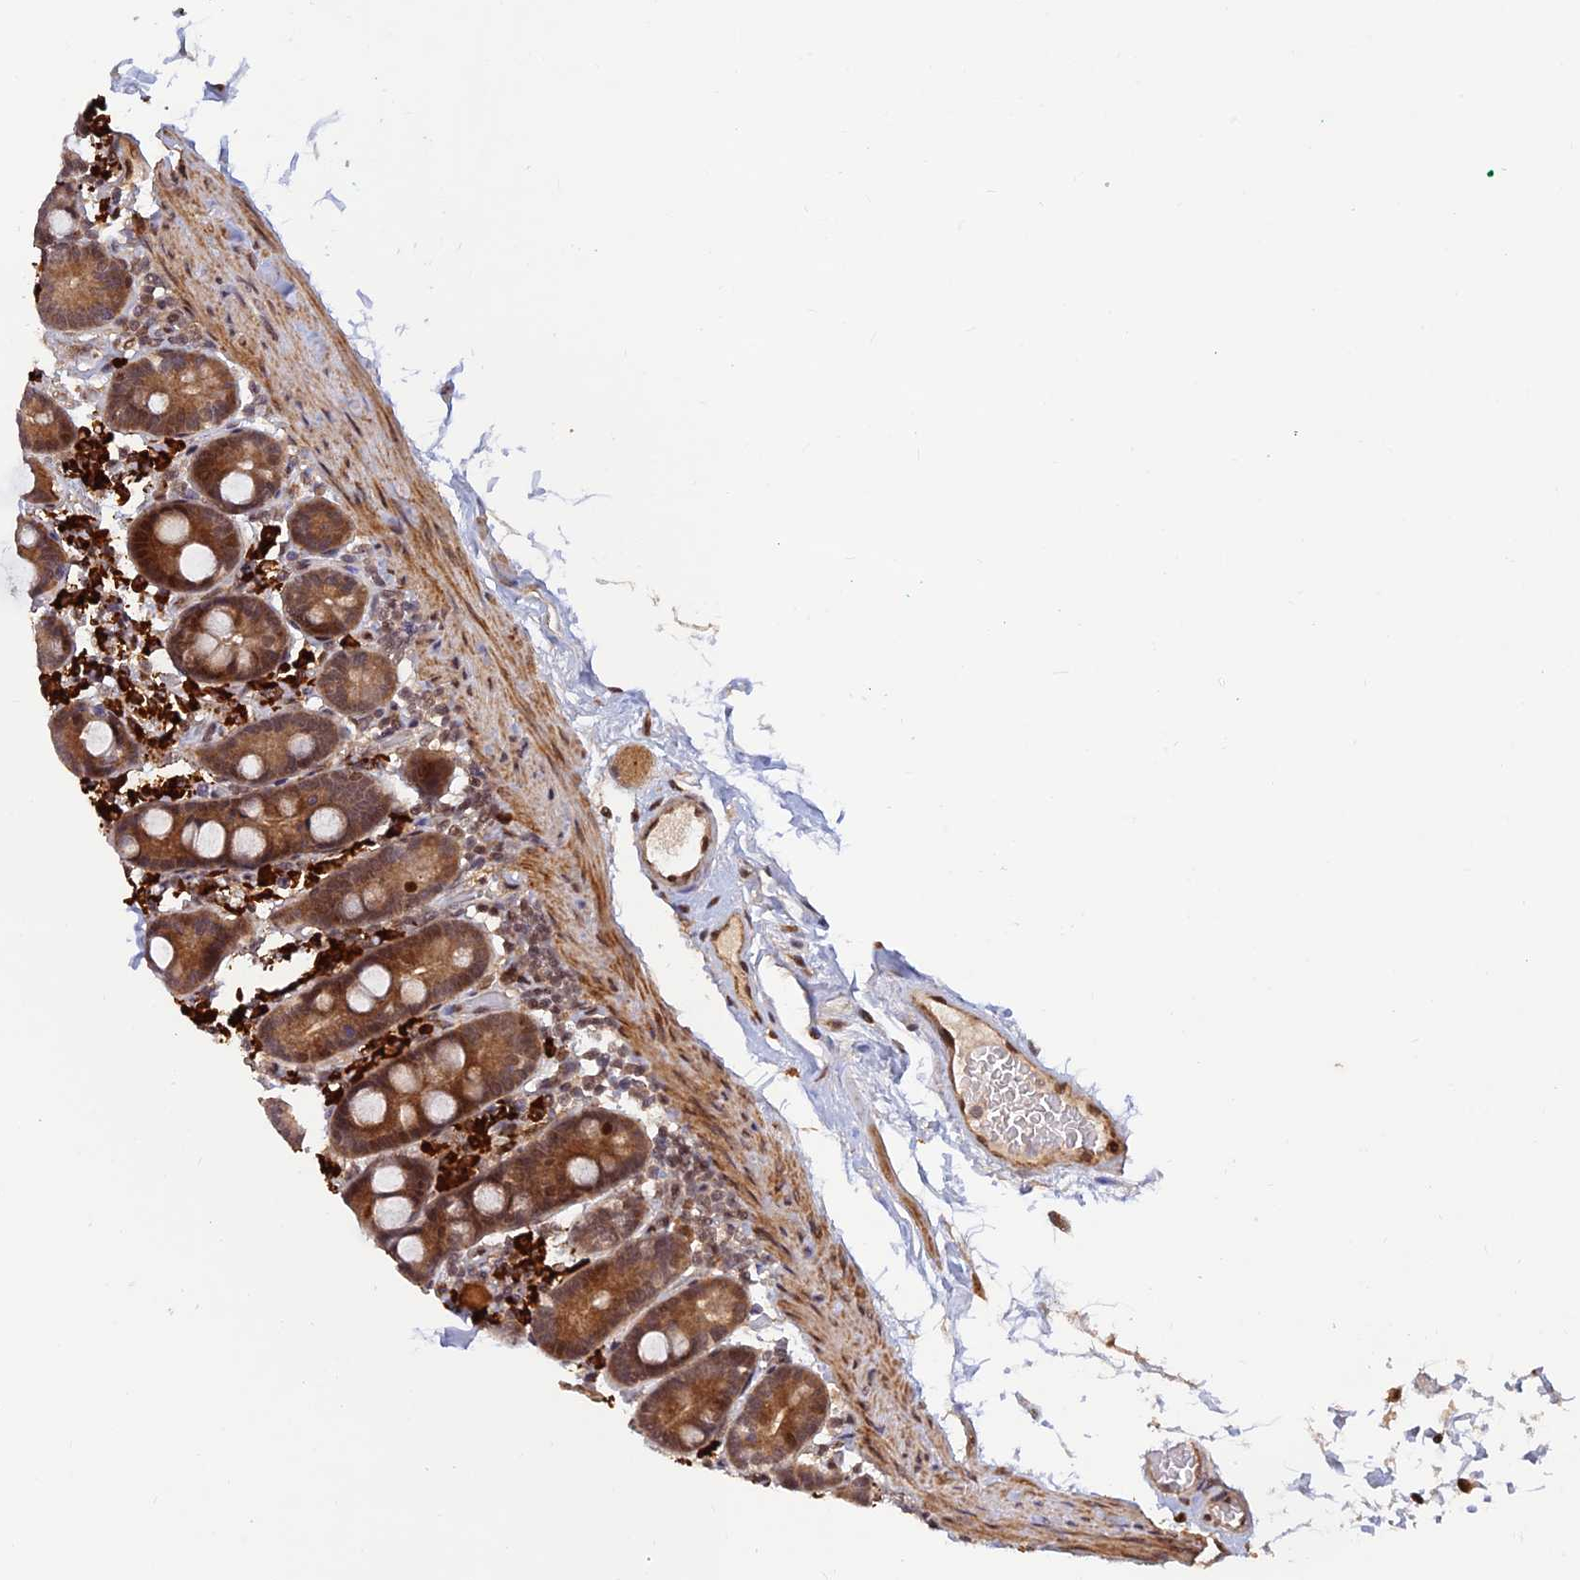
{"staining": {"intensity": "moderate", "quantity": ">75%", "location": "cytoplasmic/membranous"}, "tissue": "duodenum", "cell_type": "Glandular cells", "image_type": "normal", "snomed": [{"axis": "morphology", "description": "Normal tissue, NOS"}, {"axis": "topography", "description": "Duodenum"}], "caption": "Protein staining exhibits moderate cytoplasmic/membranous expression in about >75% of glandular cells in benign duodenum.", "gene": "ZNF565", "patient": {"sex": "male", "age": 55}}